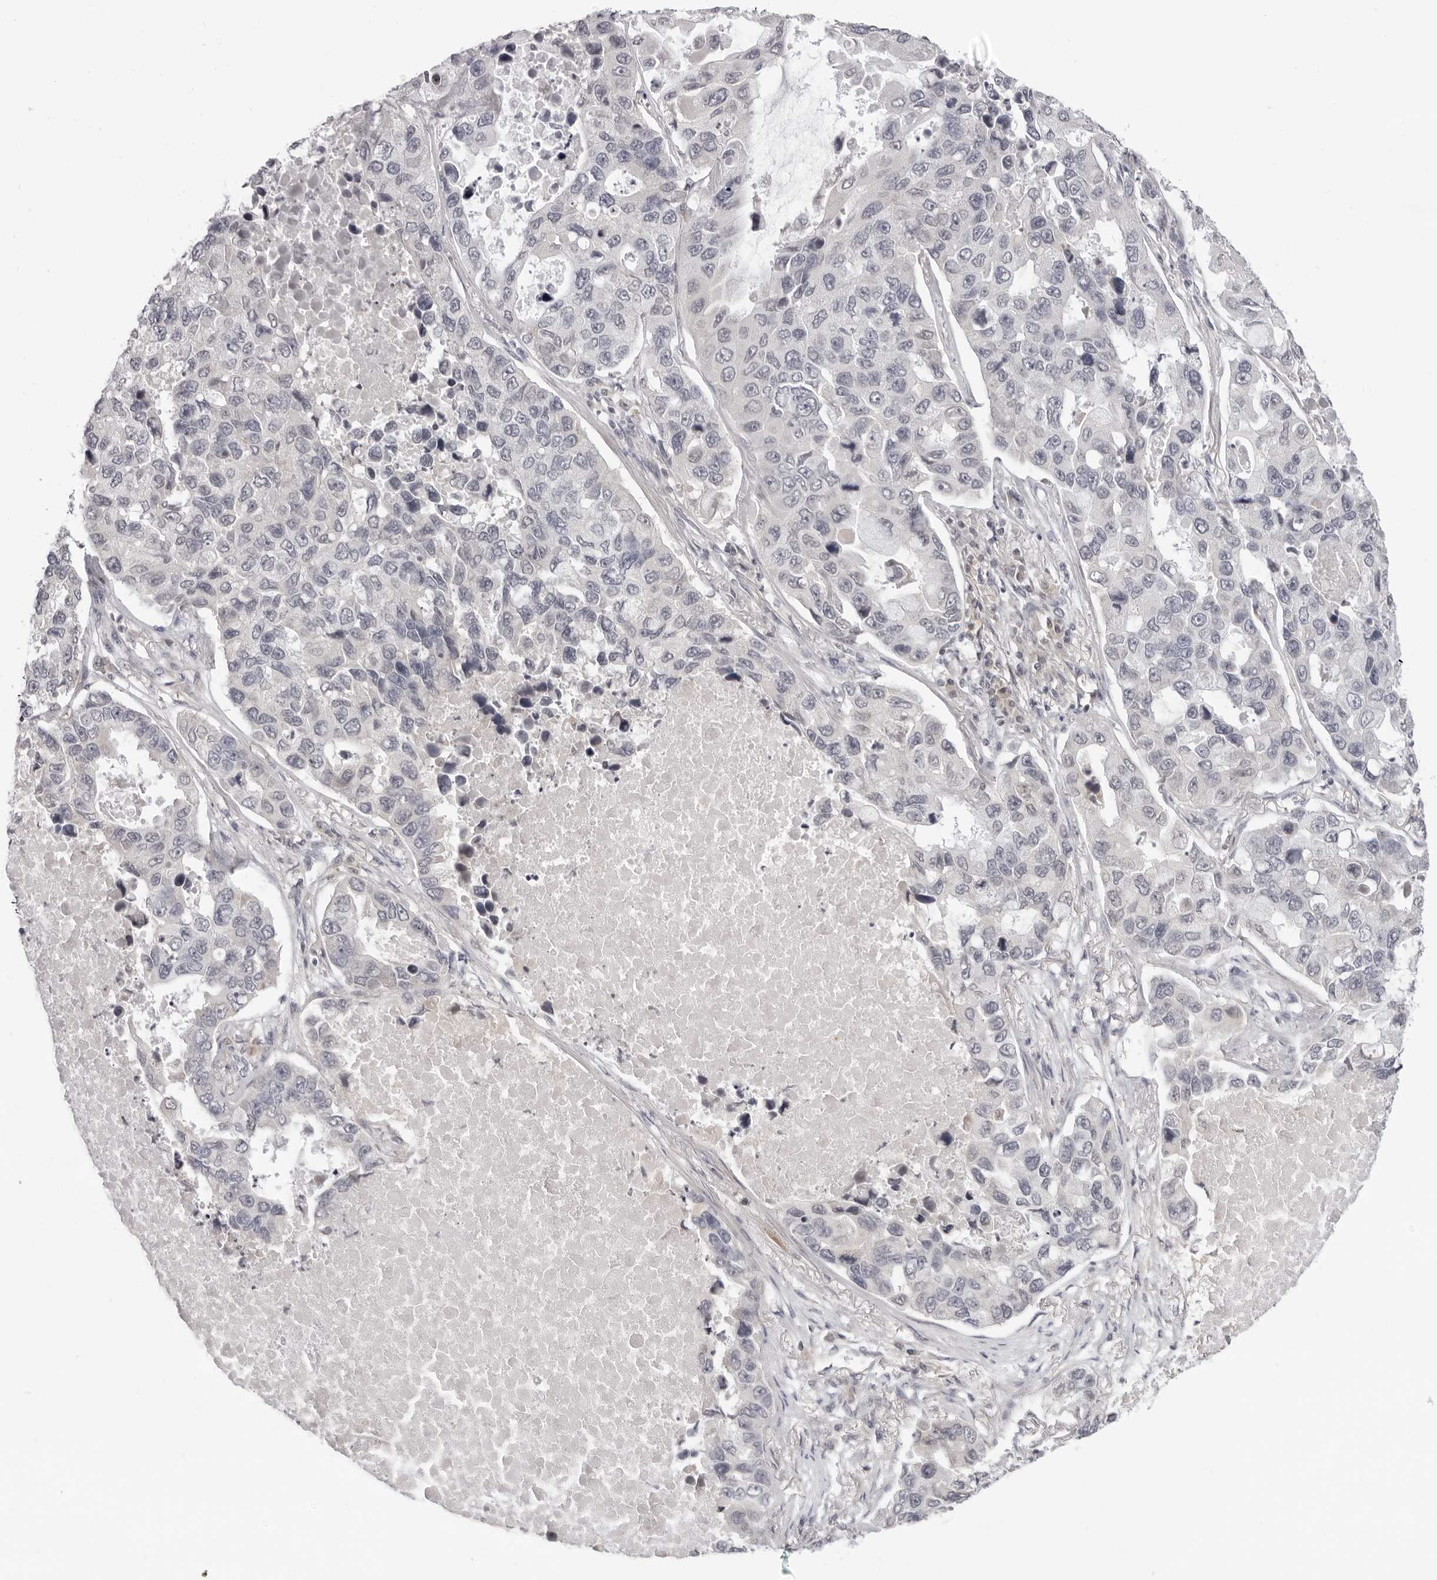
{"staining": {"intensity": "negative", "quantity": "none", "location": "none"}, "tissue": "lung cancer", "cell_type": "Tumor cells", "image_type": "cancer", "snomed": [{"axis": "morphology", "description": "Adenocarcinoma, NOS"}, {"axis": "topography", "description": "Lung"}], "caption": "Immunohistochemistry micrograph of neoplastic tissue: lung adenocarcinoma stained with DAB (3,3'-diaminobenzidine) exhibits no significant protein staining in tumor cells. The staining was performed using DAB to visualize the protein expression in brown, while the nuclei were stained in blue with hematoxylin (Magnification: 20x).", "gene": "ACP6", "patient": {"sex": "male", "age": 64}}